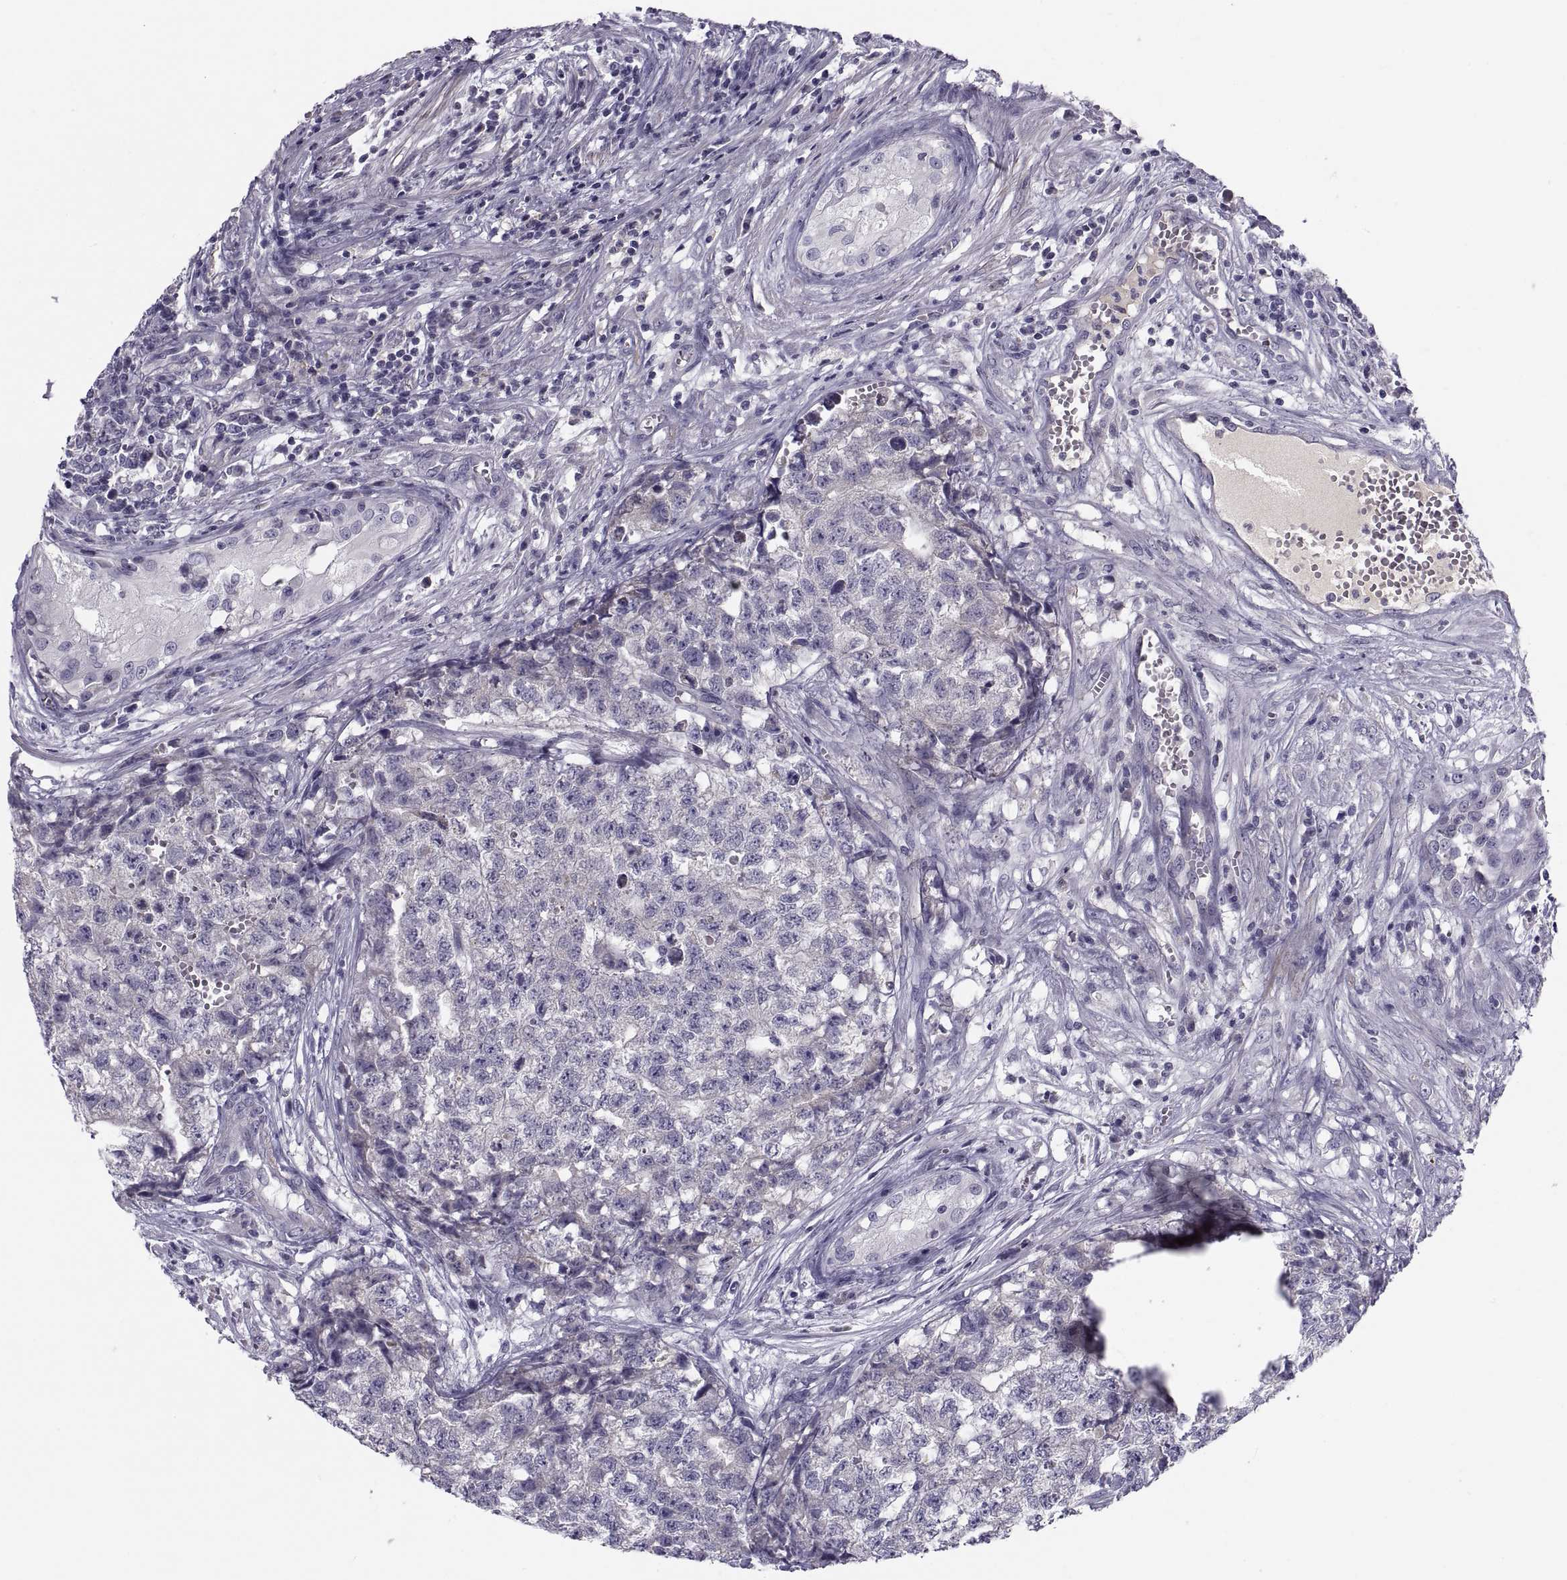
{"staining": {"intensity": "negative", "quantity": "none", "location": "none"}, "tissue": "testis cancer", "cell_type": "Tumor cells", "image_type": "cancer", "snomed": [{"axis": "morphology", "description": "Seminoma, NOS"}, {"axis": "morphology", "description": "Carcinoma, Embryonal, NOS"}, {"axis": "topography", "description": "Testis"}], "caption": "Testis embryonal carcinoma was stained to show a protein in brown. There is no significant expression in tumor cells.", "gene": "PDZRN4", "patient": {"sex": "male", "age": 22}}